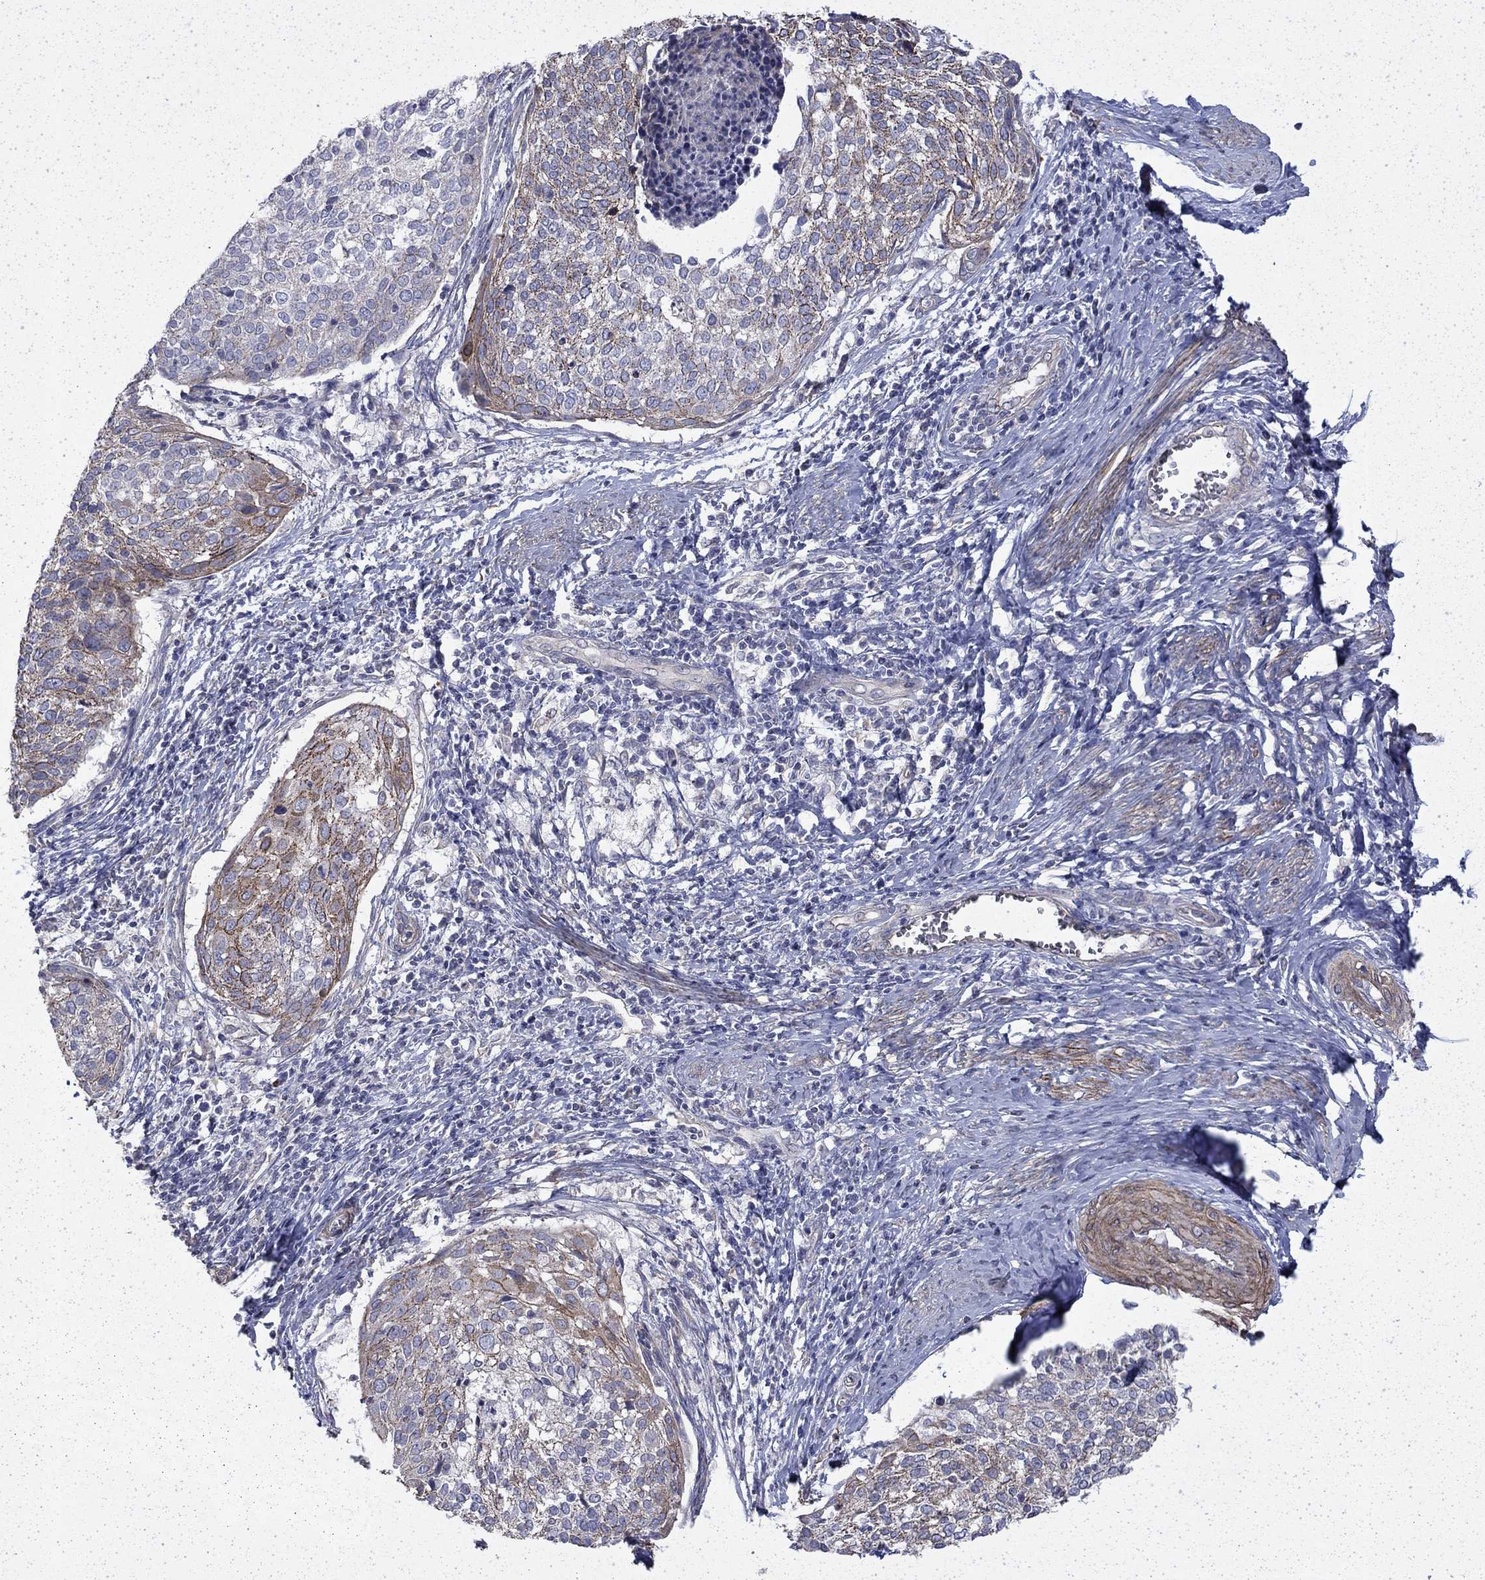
{"staining": {"intensity": "strong", "quantity": "<25%", "location": "cytoplasmic/membranous"}, "tissue": "cervical cancer", "cell_type": "Tumor cells", "image_type": "cancer", "snomed": [{"axis": "morphology", "description": "Squamous cell carcinoma, NOS"}, {"axis": "topography", "description": "Cervix"}], "caption": "A photomicrograph showing strong cytoplasmic/membranous staining in approximately <25% of tumor cells in squamous cell carcinoma (cervical), as visualized by brown immunohistochemical staining.", "gene": "DTNA", "patient": {"sex": "female", "age": 39}}